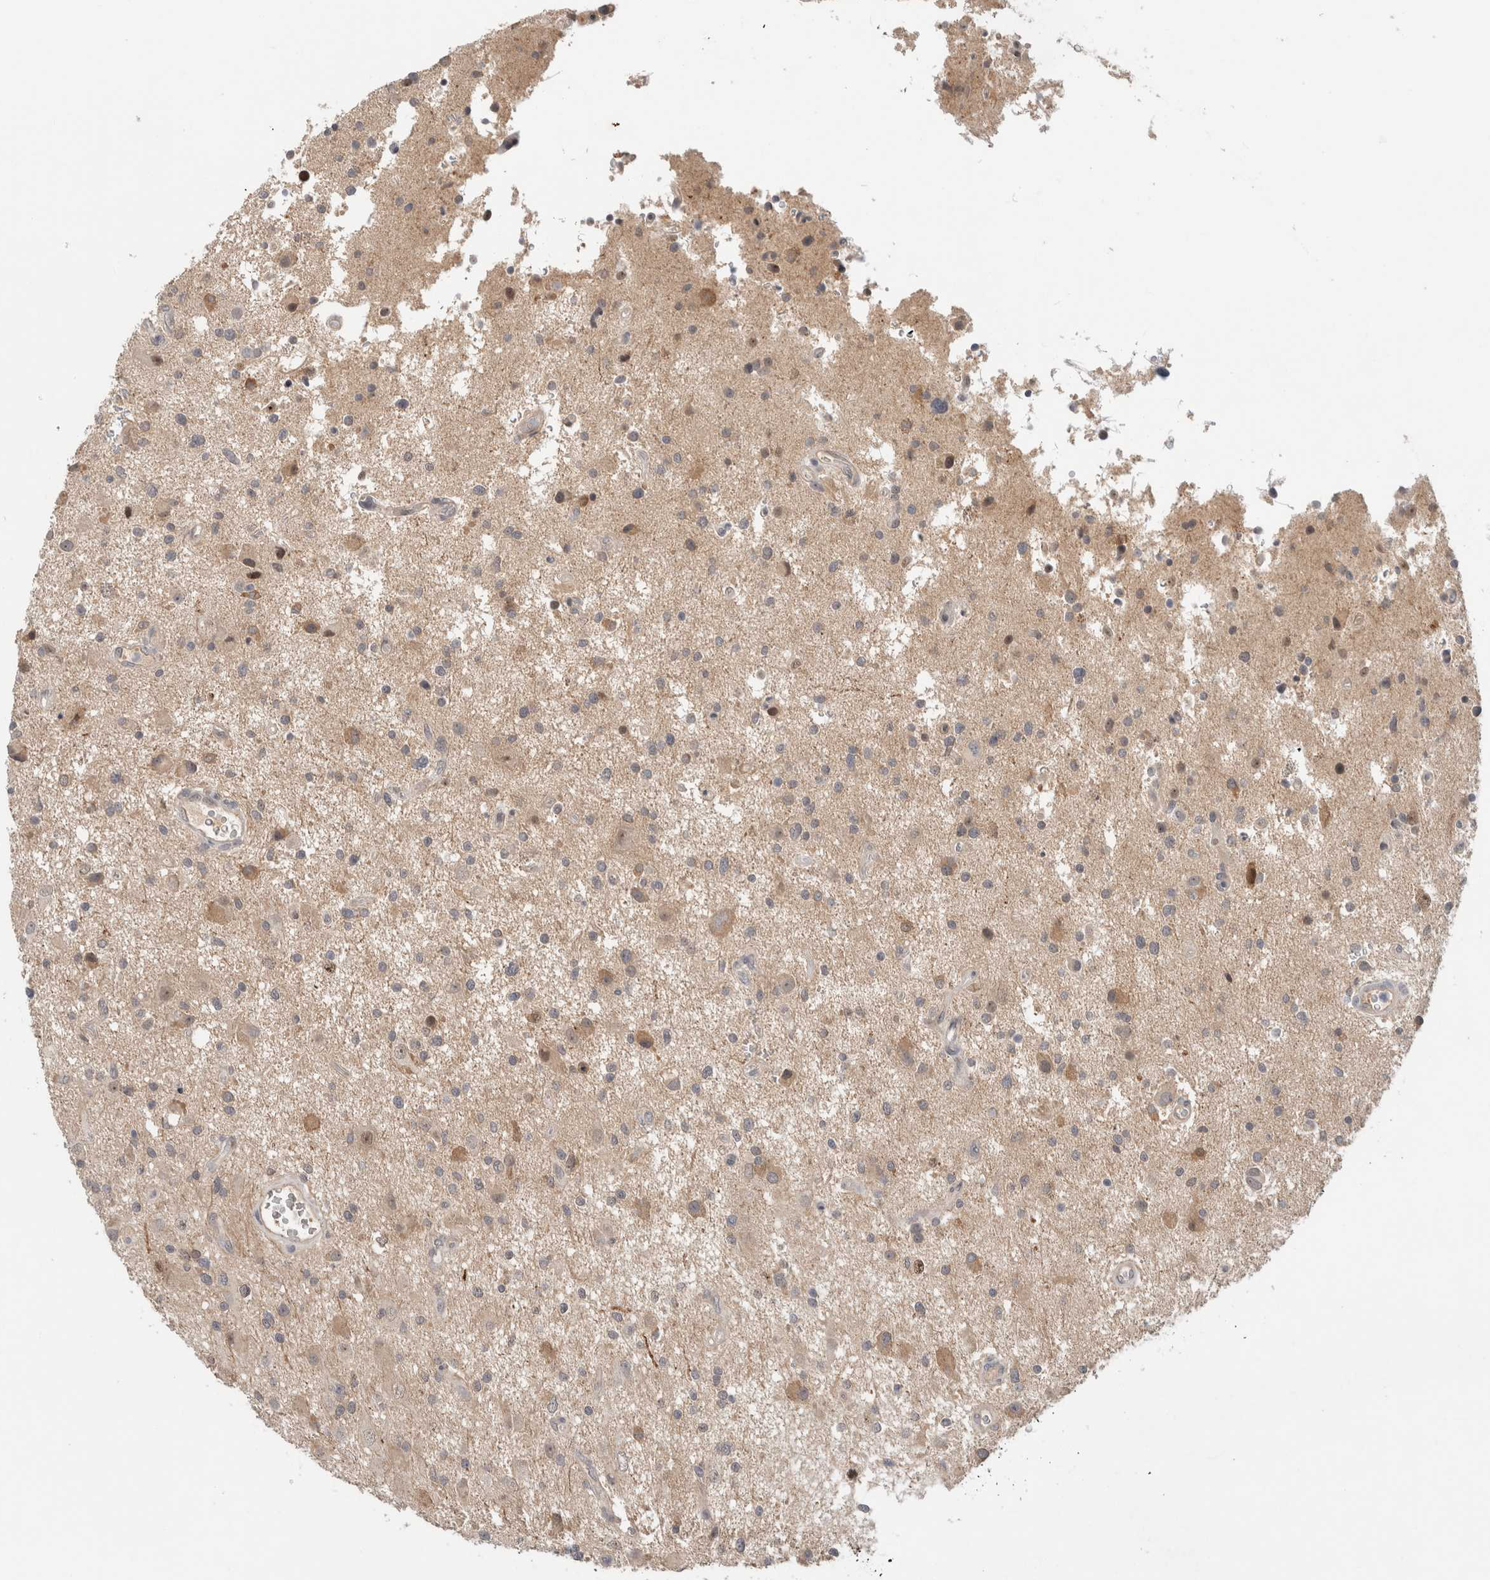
{"staining": {"intensity": "weak", "quantity": "25%-75%", "location": "cytoplasmic/membranous"}, "tissue": "glioma", "cell_type": "Tumor cells", "image_type": "cancer", "snomed": [{"axis": "morphology", "description": "Glioma, malignant, High grade"}, {"axis": "topography", "description": "Brain"}], "caption": "Glioma stained with IHC exhibits weak cytoplasmic/membranous expression in approximately 25%-75% of tumor cells. The protein of interest is stained brown, and the nuclei are stained in blue (DAB IHC with brightfield microscopy, high magnification).", "gene": "HCN3", "patient": {"sex": "male", "age": 33}}